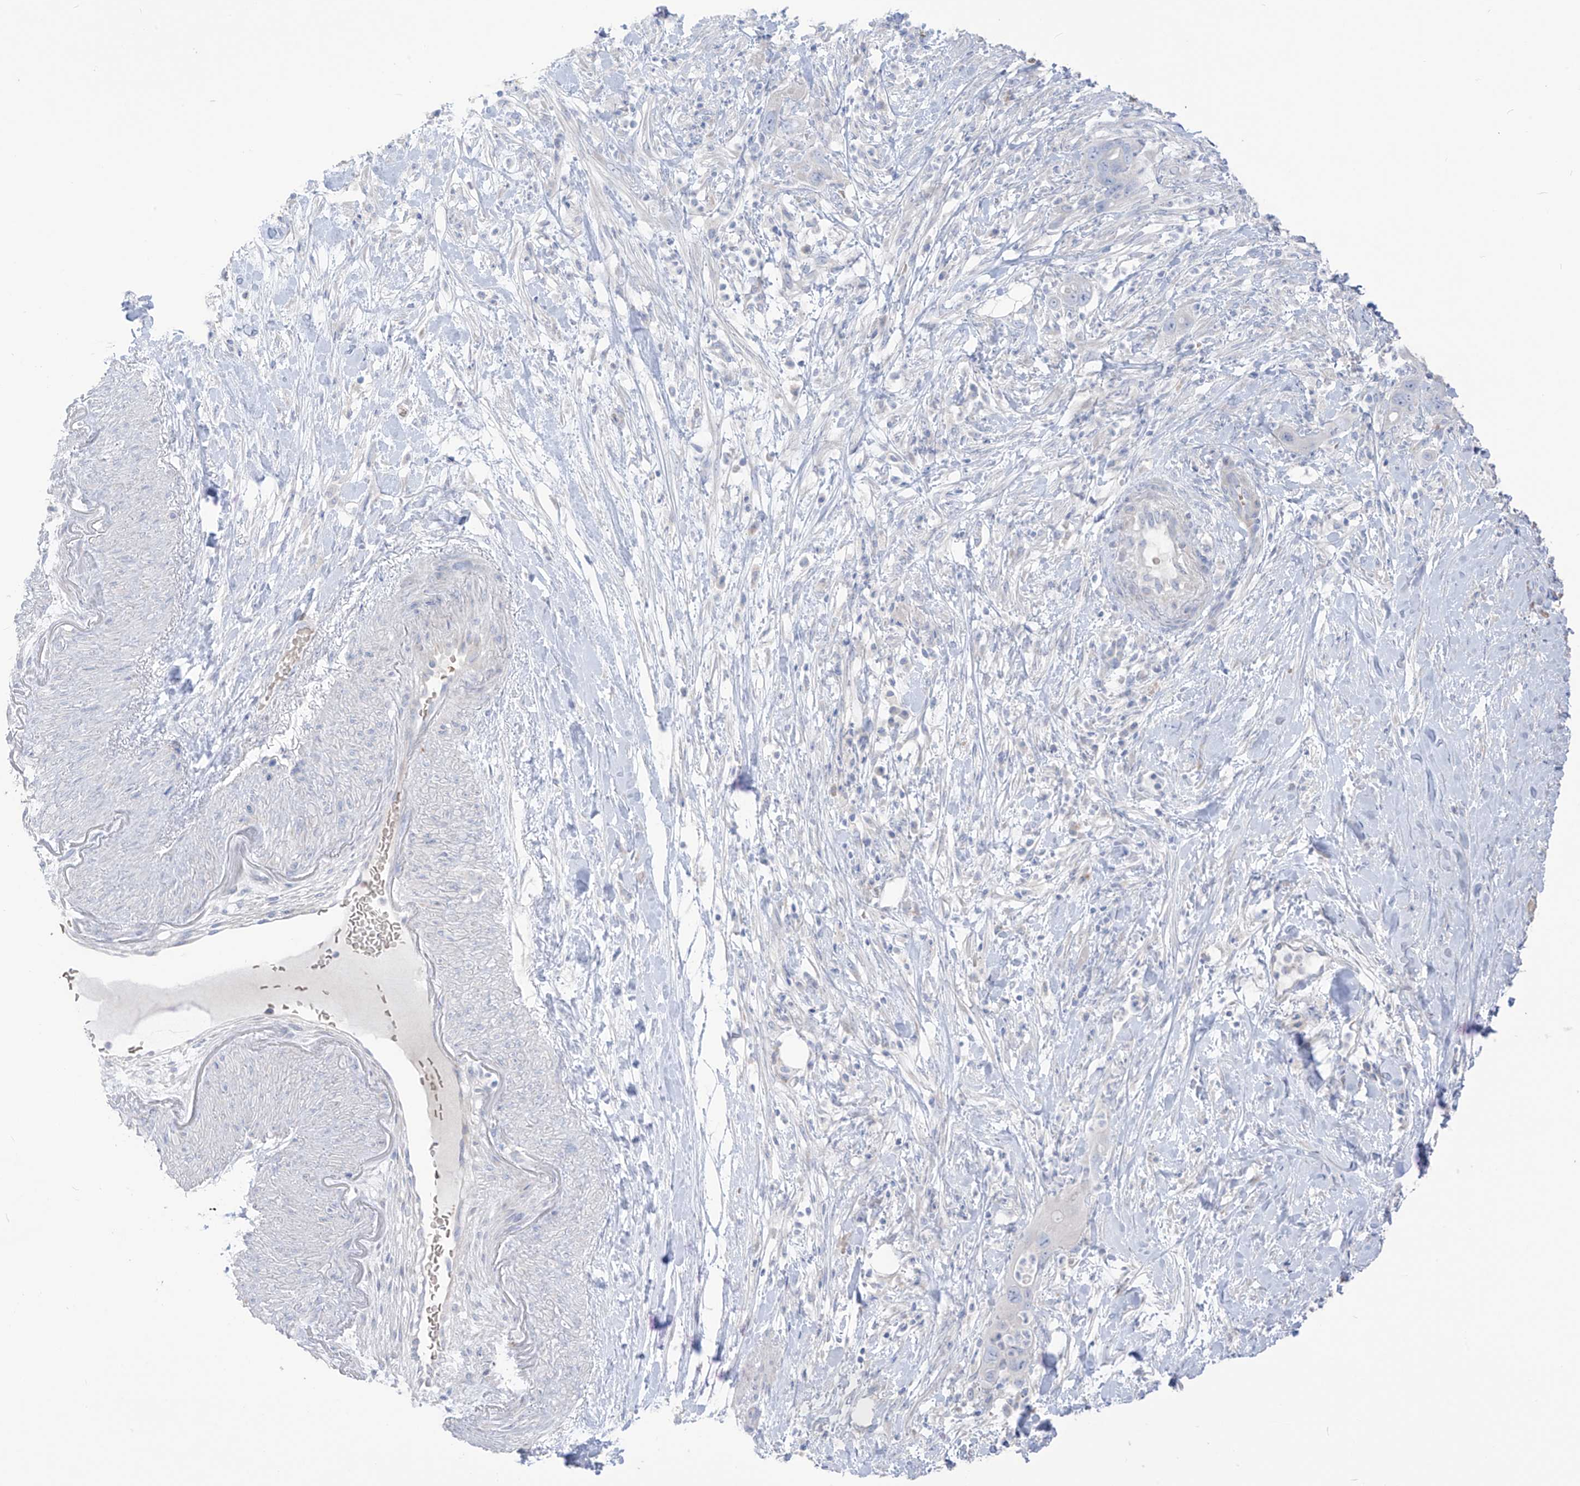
{"staining": {"intensity": "negative", "quantity": "none", "location": "none"}, "tissue": "pancreatic cancer", "cell_type": "Tumor cells", "image_type": "cancer", "snomed": [{"axis": "morphology", "description": "Adenocarcinoma, NOS"}, {"axis": "topography", "description": "Pancreas"}], "caption": "An immunohistochemistry (IHC) micrograph of pancreatic cancer (adenocarcinoma) is shown. There is no staining in tumor cells of pancreatic cancer (adenocarcinoma).", "gene": "ASPRV1", "patient": {"sex": "female", "age": 71}}